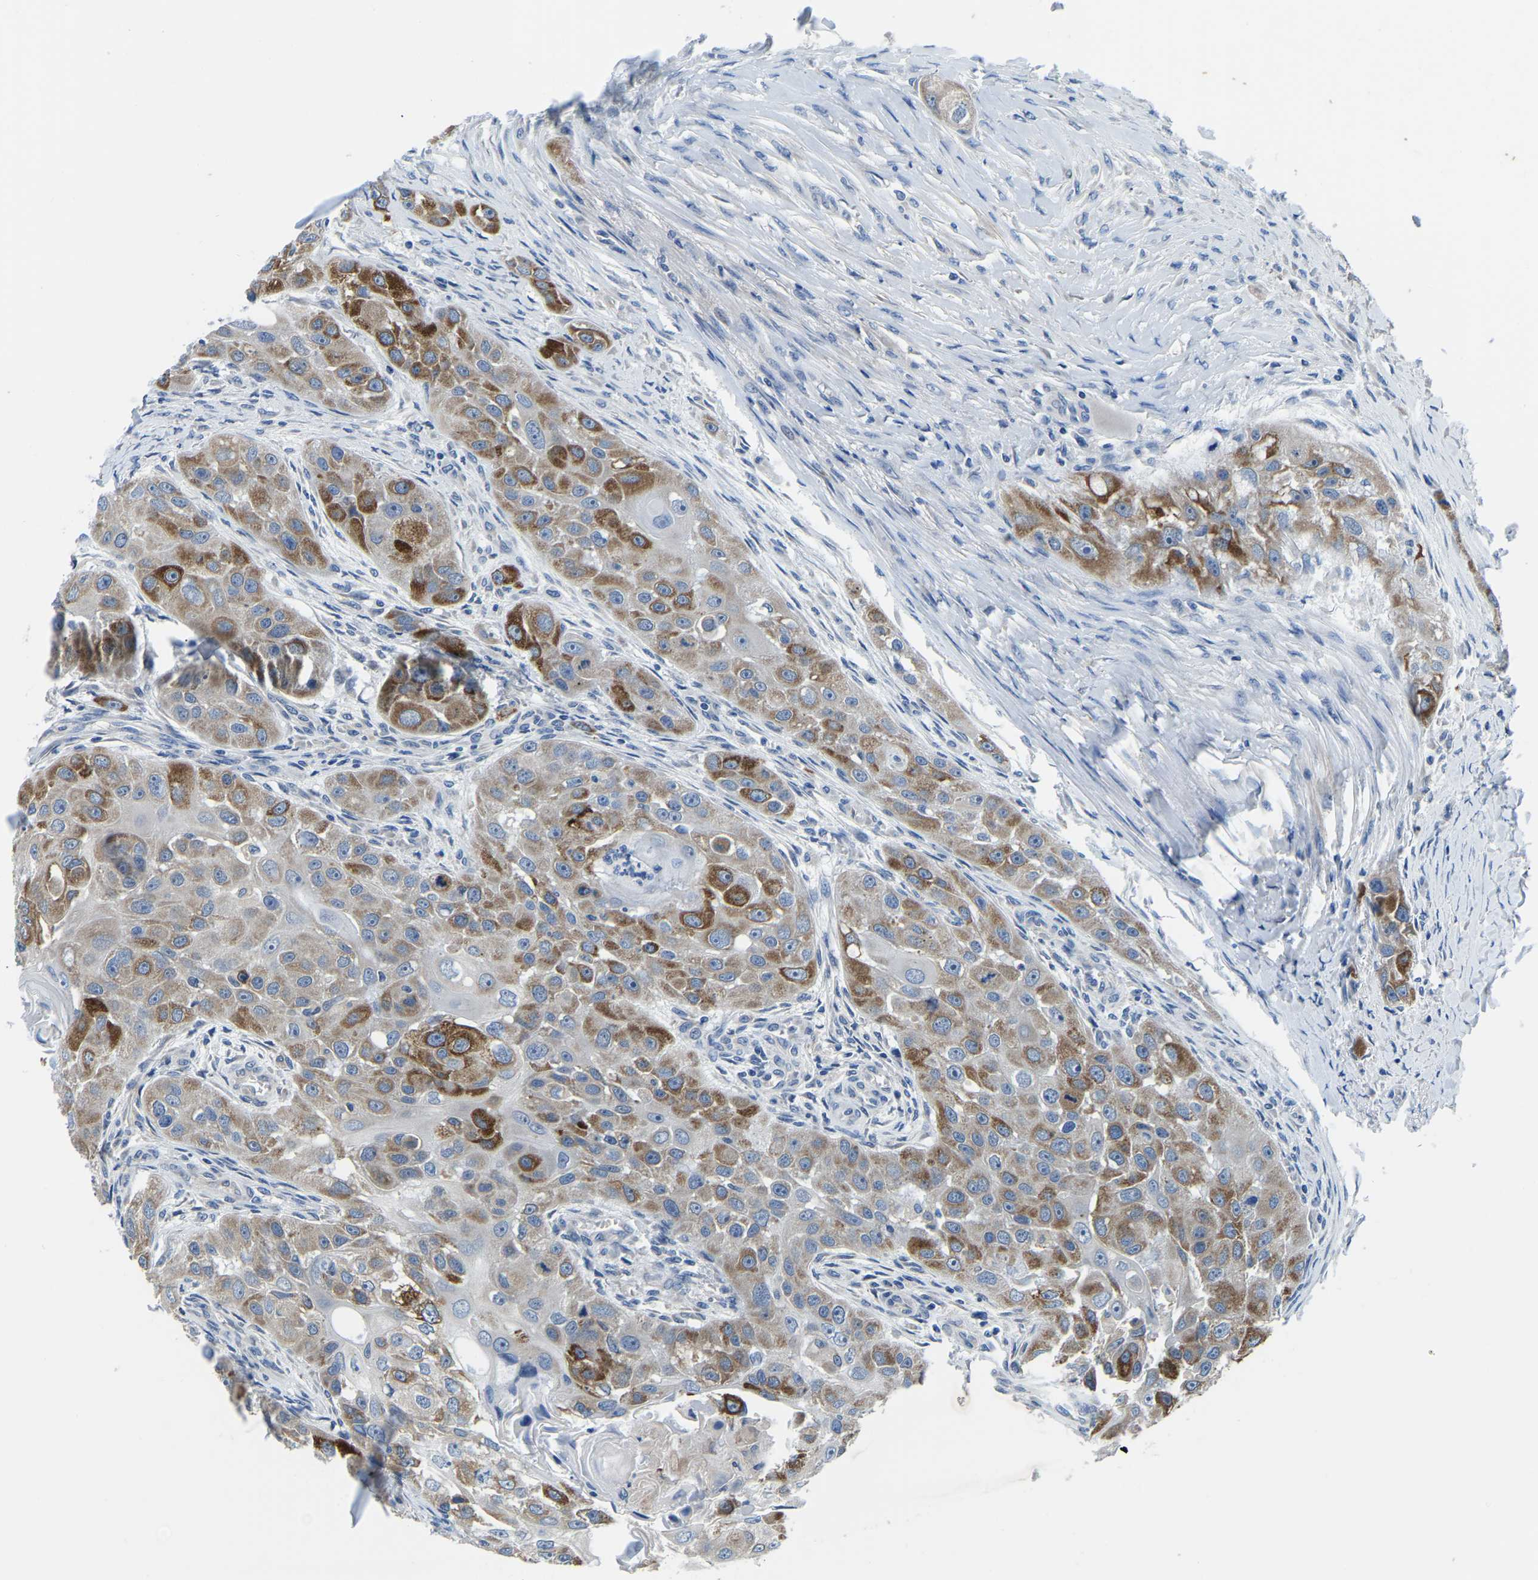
{"staining": {"intensity": "moderate", "quantity": "25%-75%", "location": "cytoplasmic/membranous"}, "tissue": "head and neck cancer", "cell_type": "Tumor cells", "image_type": "cancer", "snomed": [{"axis": "morphology", "description": "Normal tissue, NOS"}, {"axis": "morphology", "description": "Squamous cell carcinoma, NOS"}, {"axis": "topography", "description": "Skeletal muscle"}, {"axis": "topography", "description": "Head-Neck"}], "caption": "A micrograph showing moderate cytoplasmic/membranous staining in approximately 25%-75% of tumor cells in head and neck squamous cell carcinoma, as visualized by brown immunohistochemical staining.", "gene": "LIAS", "patient": {"sex": "male", "age": 51}}